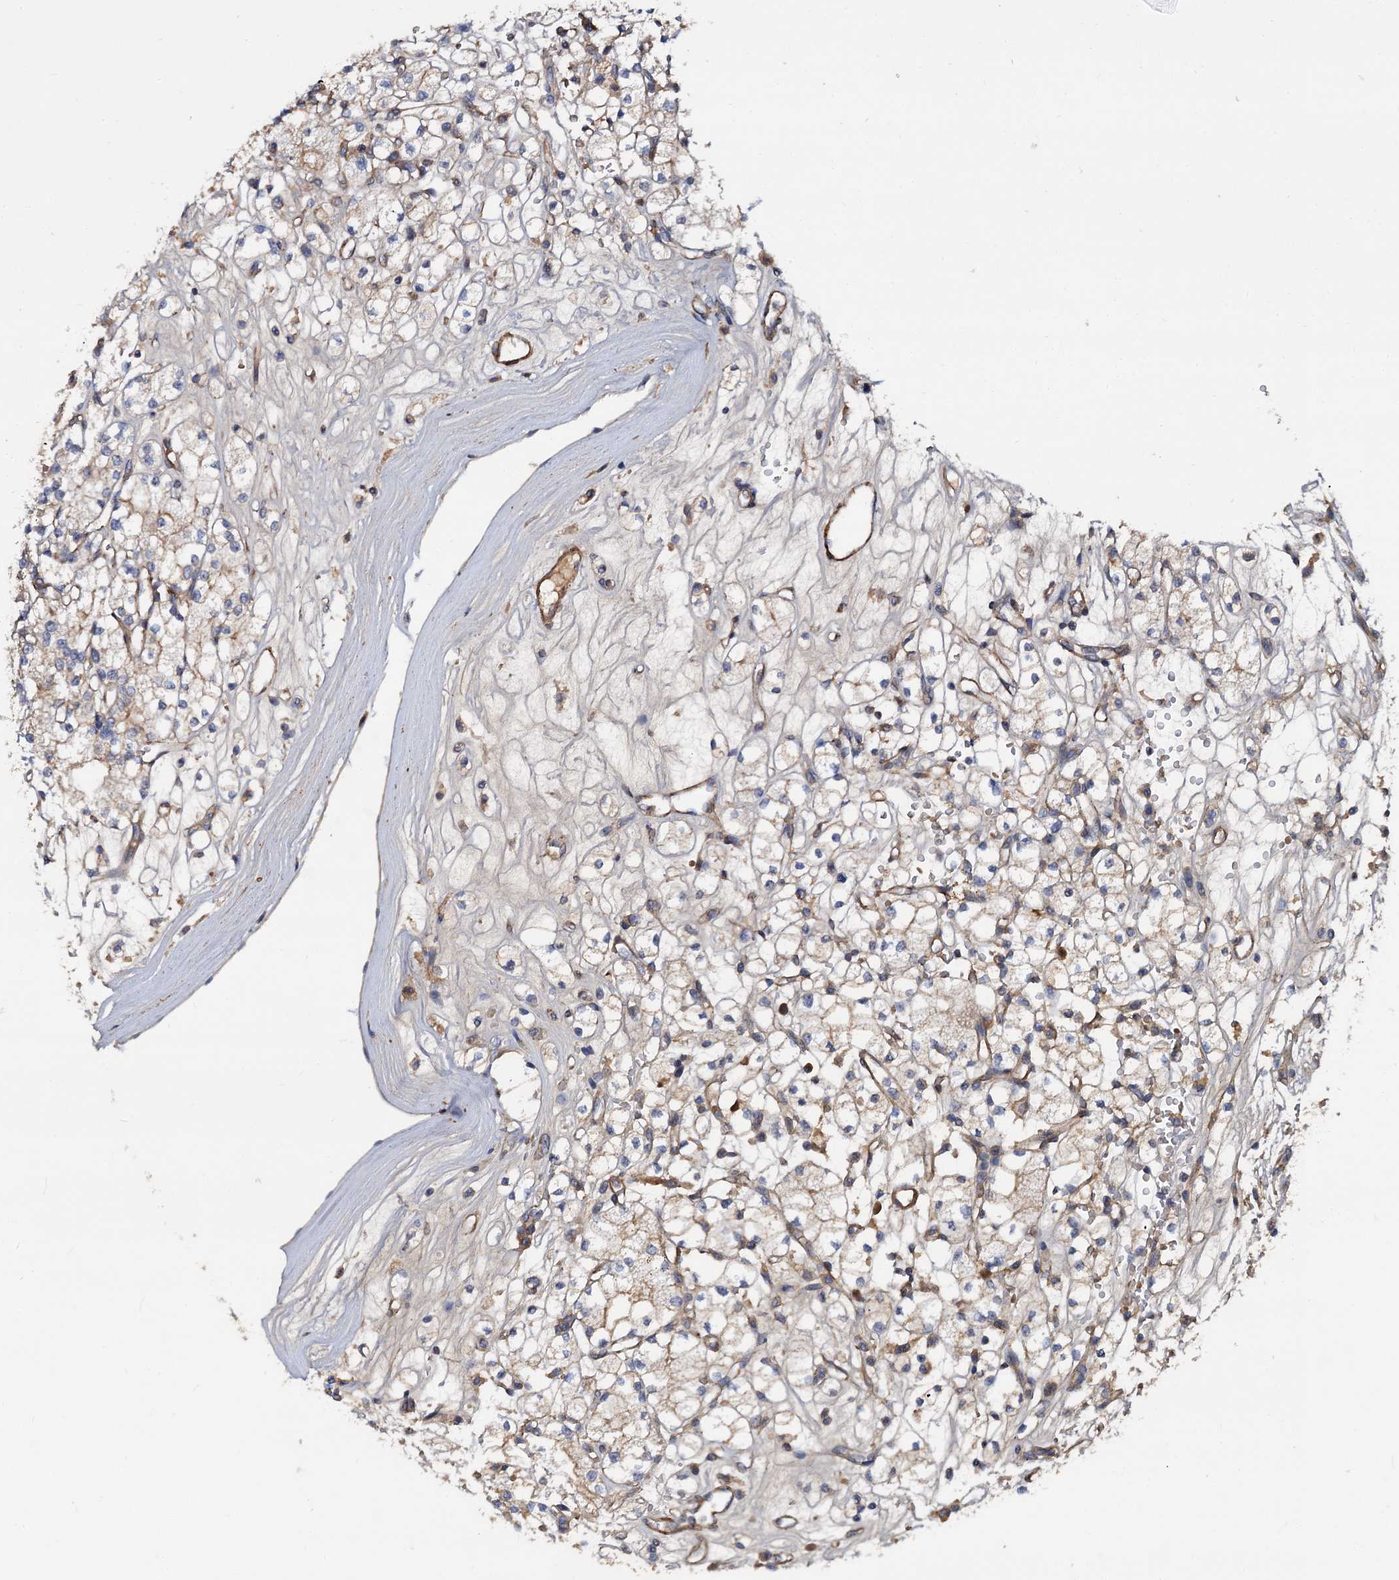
{"staining": {"intensity": "weak", "quantity": "<25%", "location": "cytoplasmic/membranous"}, "tissue": "renal cancer", "cell_type": "Tumor cells", "image_type": "cancer", "snomed": [{"axis": "morphology", "description": "Adenocarcinoma, NOS"}, {"axis": "topography", "description": "Kidney"}], "caption": "High power microscopy photomicrograph of an immunohistochemistry histopathology image of adenocarcinoma (renal), revealing no significant staining in tumor cells. (DAB (3,3'-diaminobenzidine) immunohistochemistry, high magnification).", "gene": "ISM2", "patient": {"sex": "male", "age": 77}}